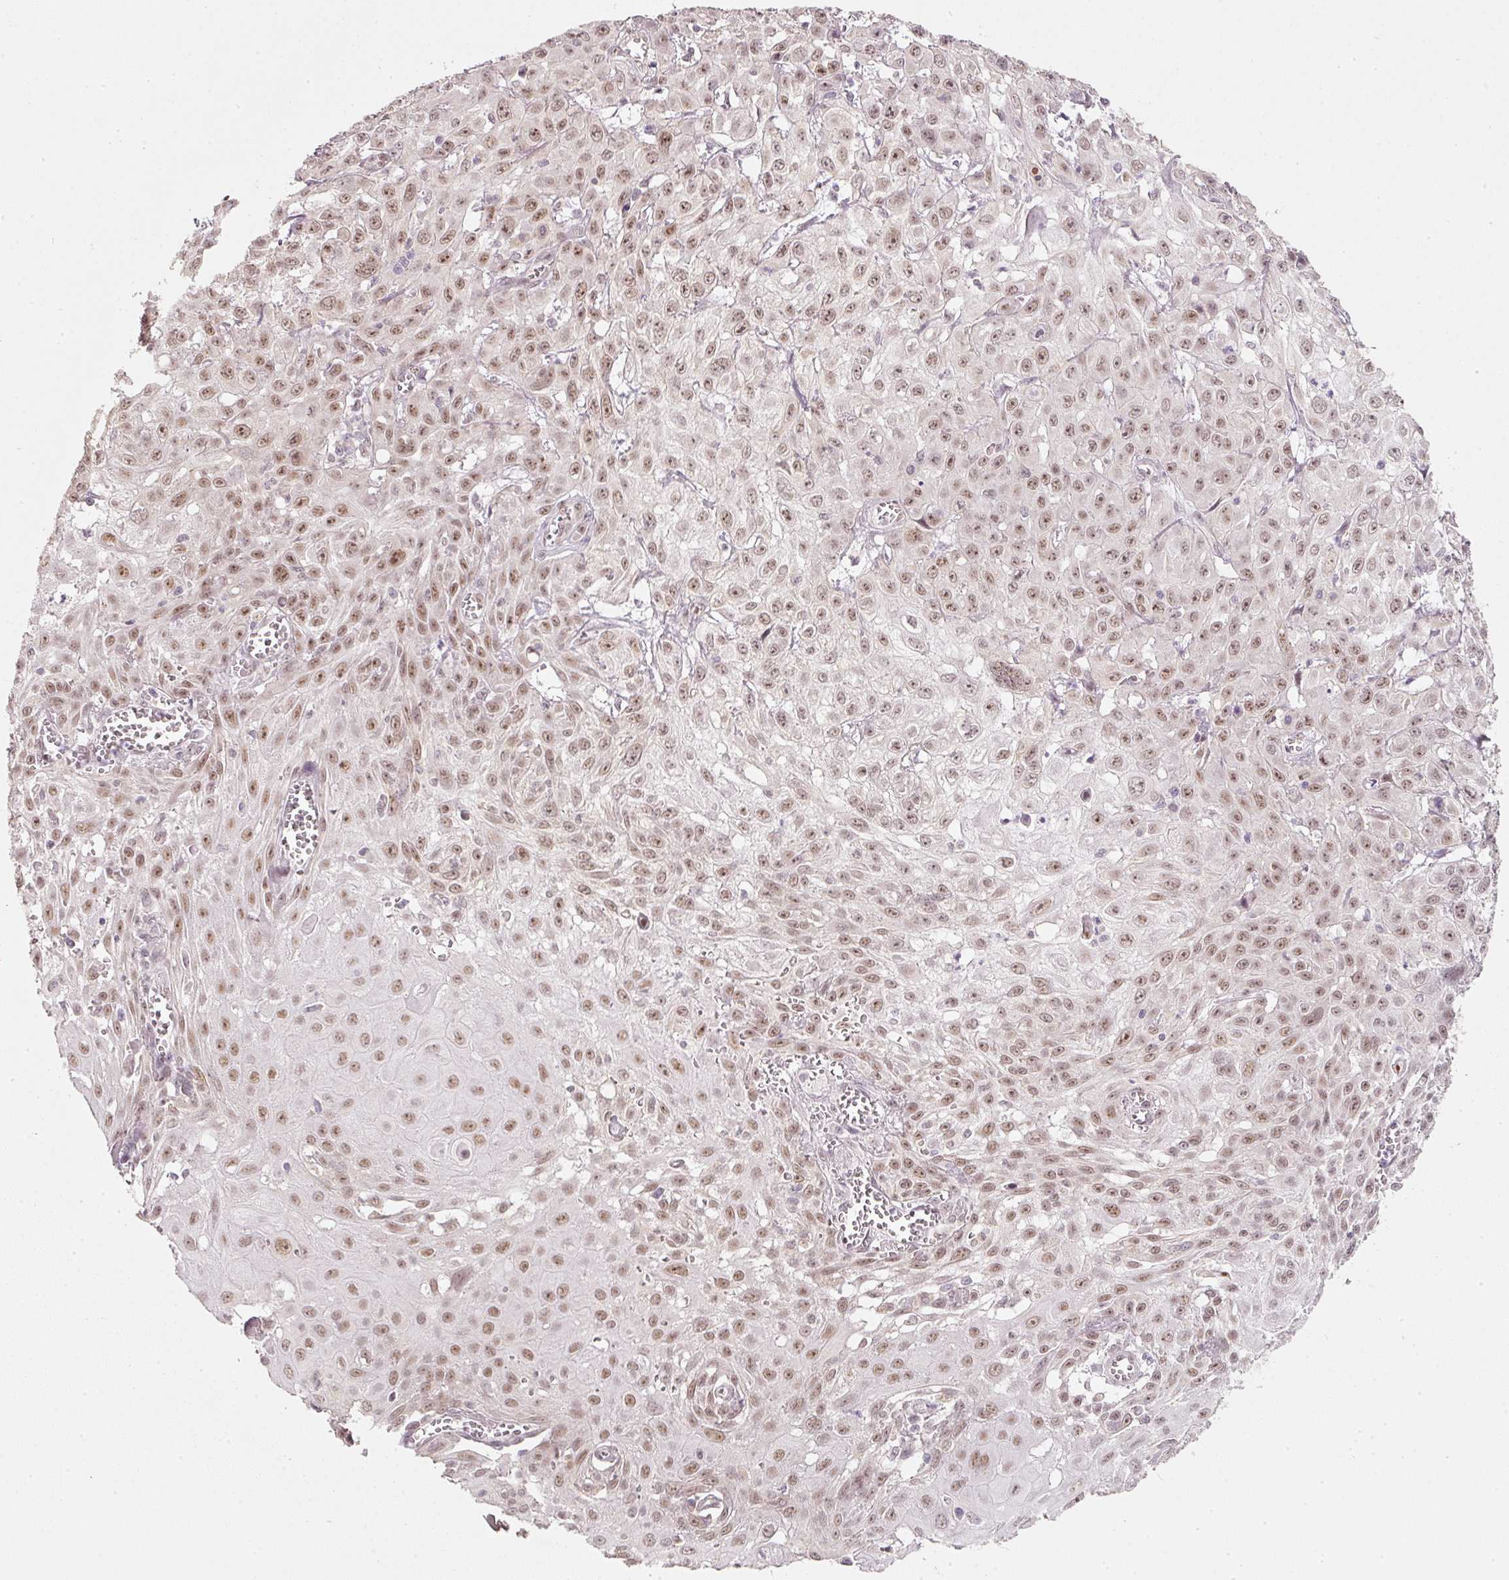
{"staining": {"intensity": "moderate", "quantity": ">75%", "location": "nuclear"}, "tissue": "skin cancer", "cell_type": "Tumor cells", "image_type": "cancer", "snomed": [{"axis": "morphology", "description": "Squamous cell carcinoma, NOS"}, {"axis": "topography", "description": "Skin"}, {"axis": "topography", "description": "Vulva"}], "caption": "A brown stain highlights moderate nuclear expression of a protein in human skin cancer tumor cells. The staining is performed using DAB brown chromogen to label protein expression. The nuclei are counter-stained blue using hematoxylin.", "gene": "FSTL3", "patient": {"sex": "female", "age": 71}}